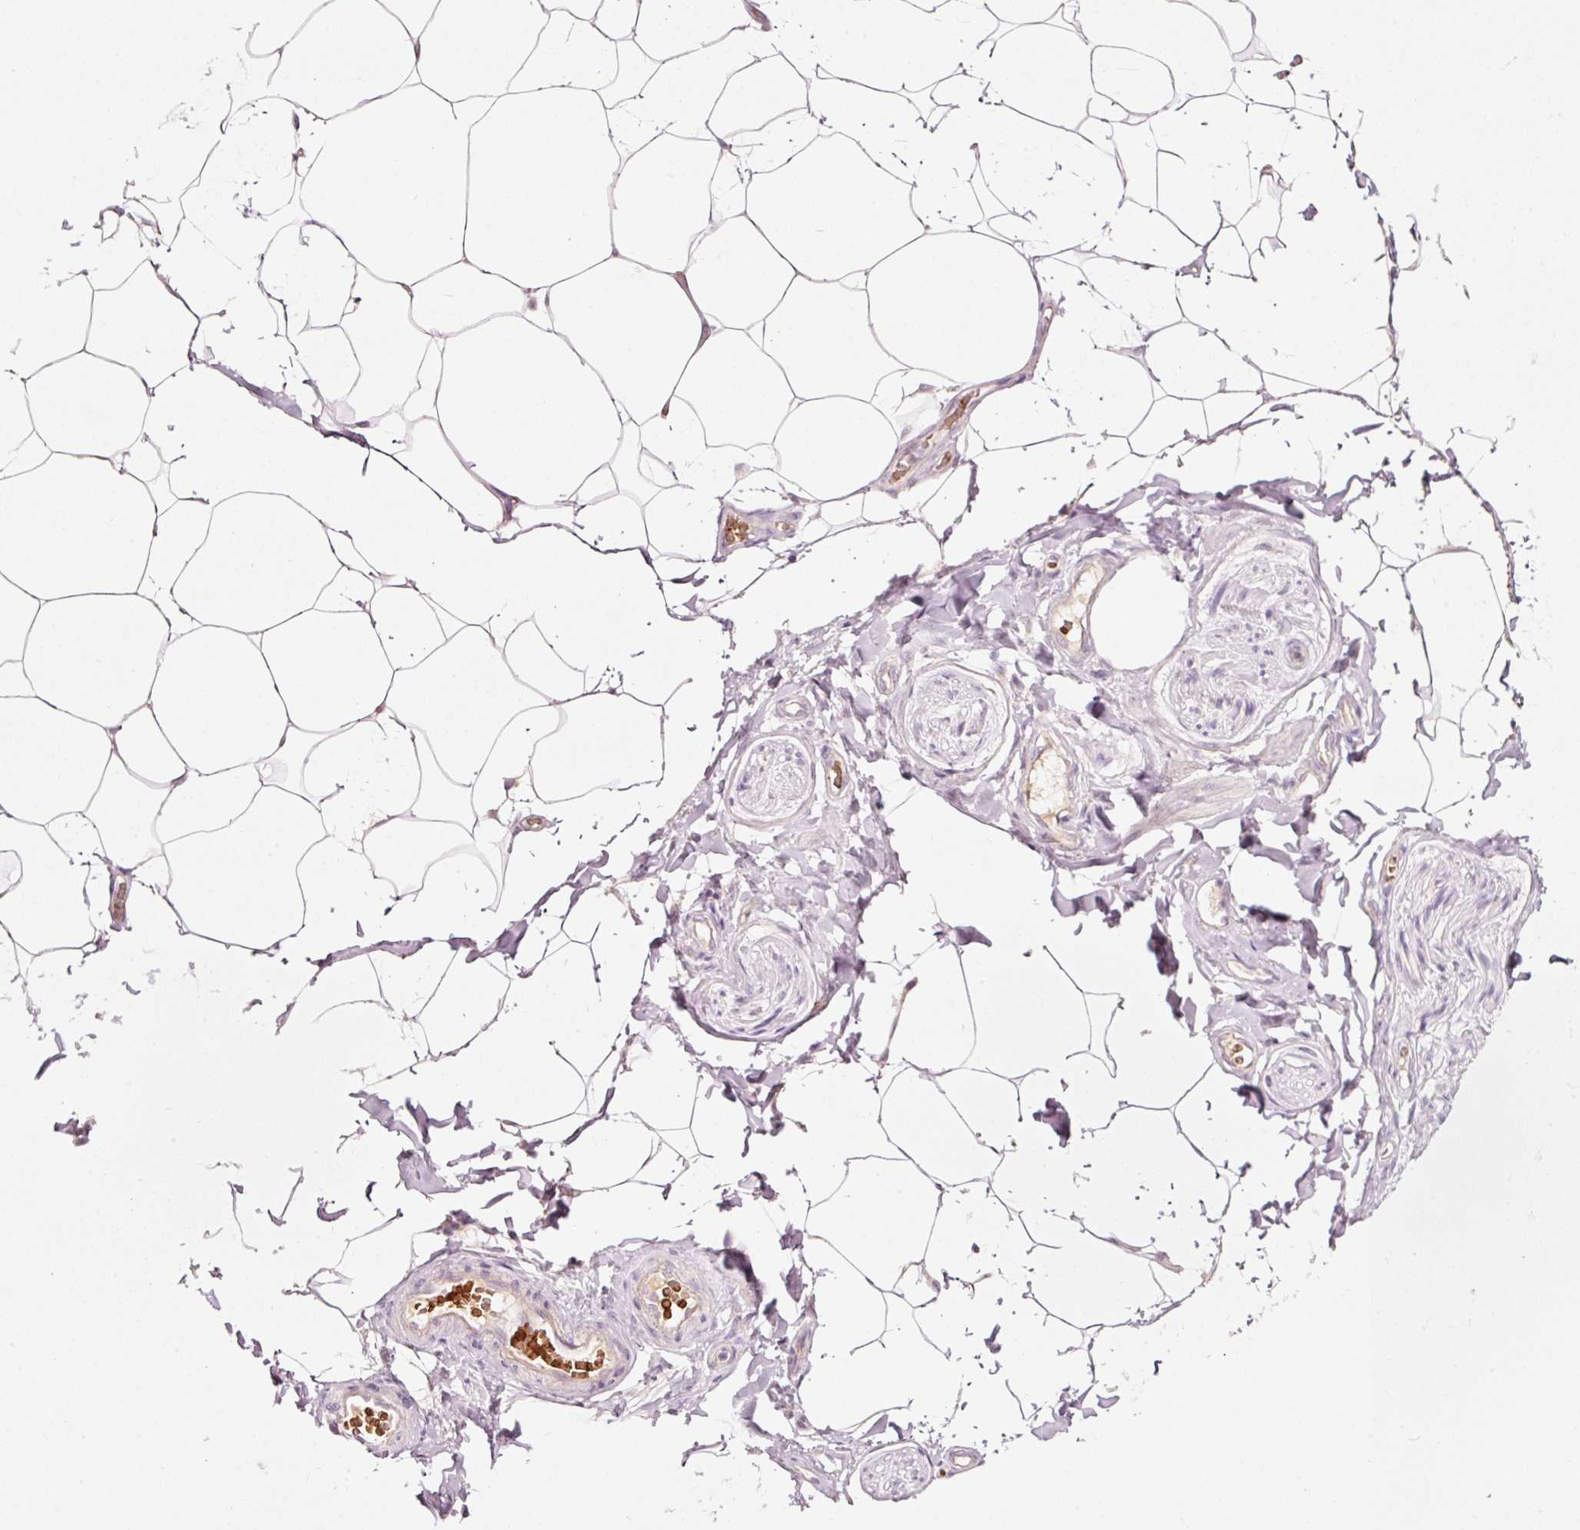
{"staining": {"intensity": "weak", "quantity": "25%-75%", "location": "cytoplasmic/membranous"}, "tissue": "adipose tissue", "cell_type": "Adipocytes", "image_type": "normal", "snomed": [{"axis": "morphology", "description": "Normal tissue, NOS"}, {"axis": "topography", "description": "Vascular tissue"}, {"axis": "topography", "description": "Peripheral nerve tissue"}], "caption": "Protein expression analysis of unremarkable adipose tissue shows weak cytoplasmic/membranous staining in approximately 25%-75% of adipocytes.", "gene": "LDHAL6B", "patient": {"sex": "male", "age": 41}}